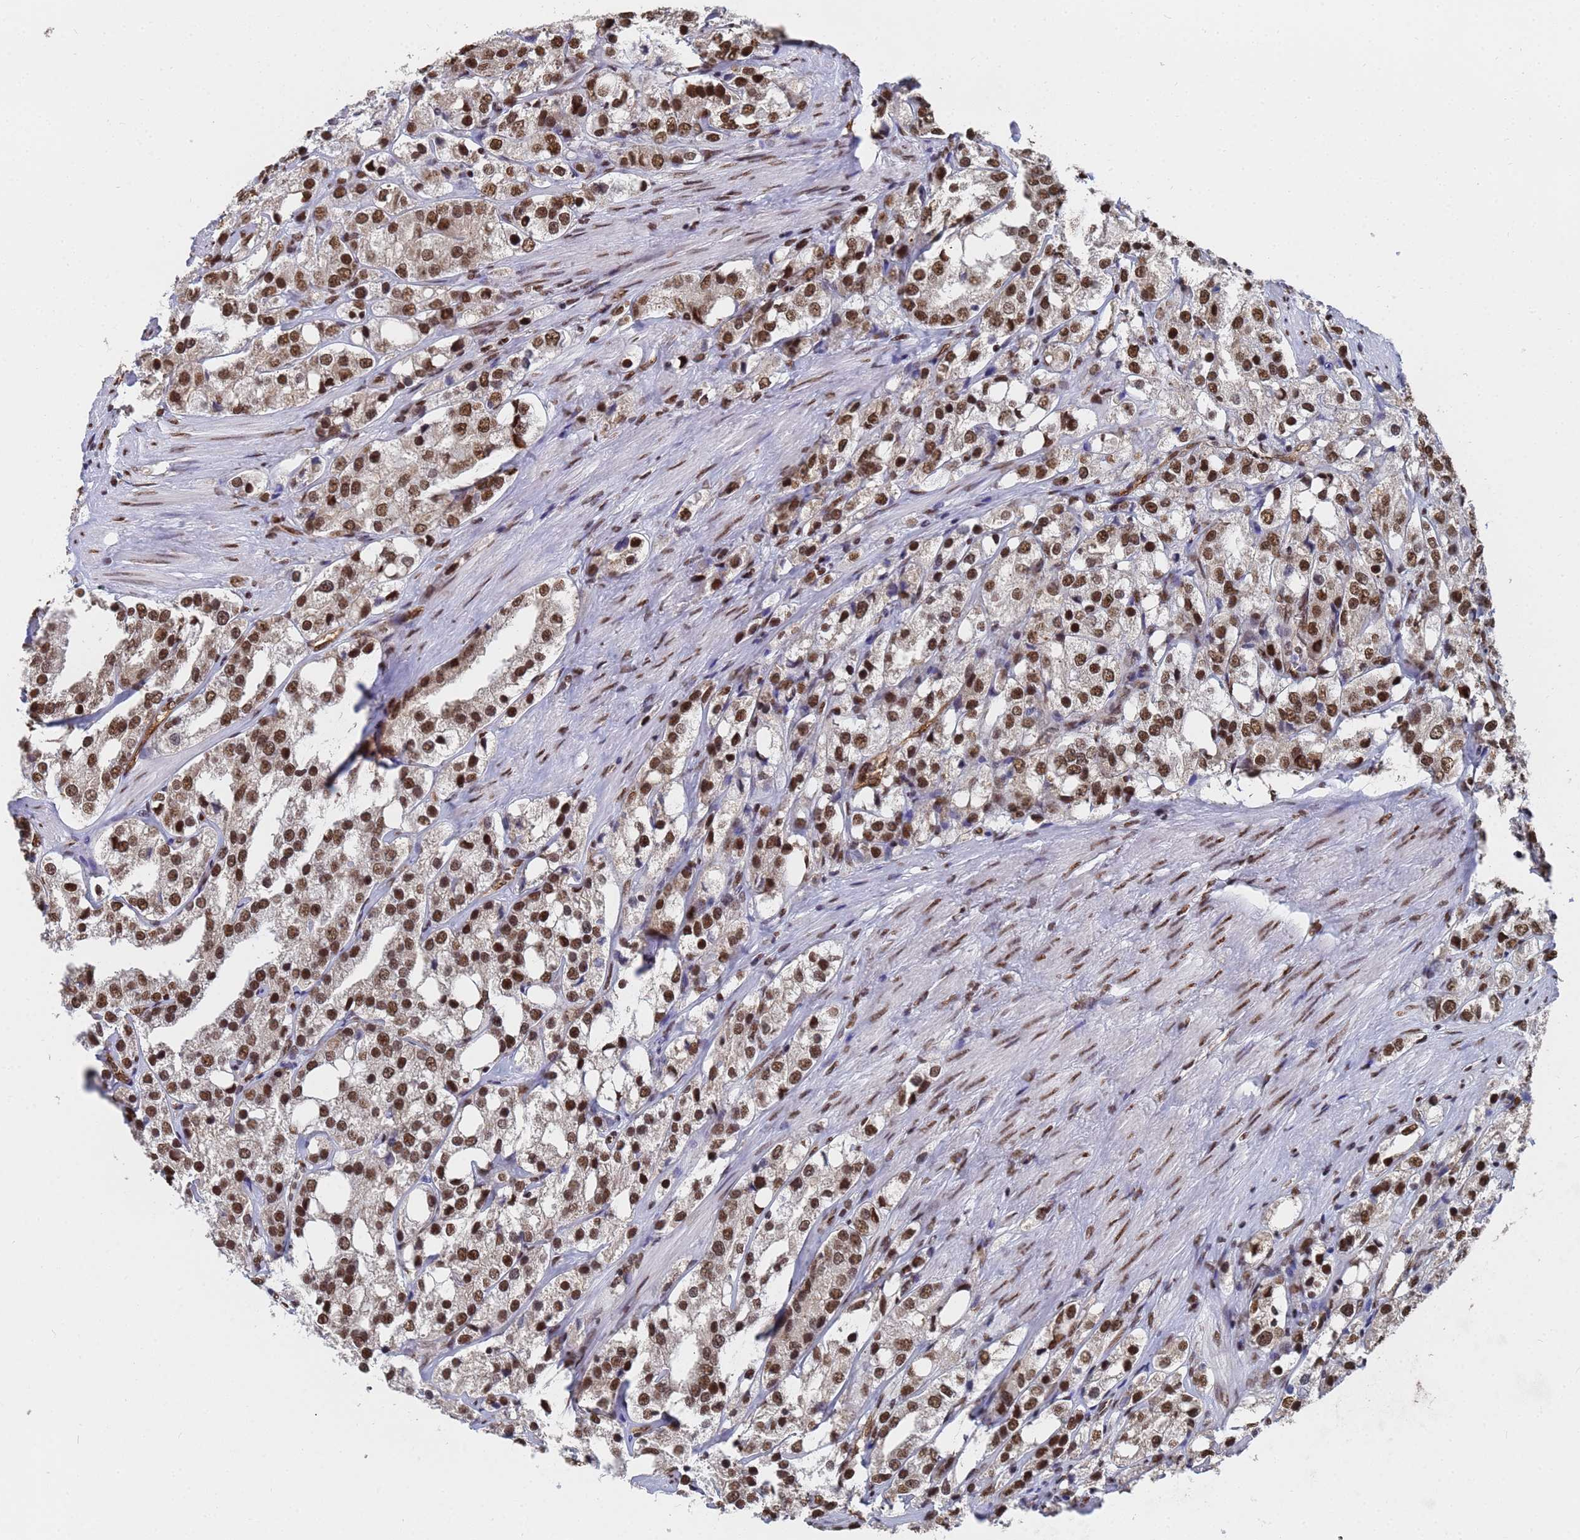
{"staining": {"intensity": "strong", "quantity": ">75%", "location": "nuclear"}, "tissue": "prostate cancer", "cell_type": "Tumor cells", "image_type": "cancer", "snomed": [{"axis": "morphology", "description": "Adenocarcinoma, NOS"}, {"axis": "topography", "description": "Prostate"}], "caption": "An immunohistochemistry histopathology image of neoplastic tissue is shown. Protein staining in brown highlights strong nuclear positivity in adenocarcinoma (prostate) within tumor cells.", "gene": "RAVER2", "patient": {"sex": "male", "age": 79}}